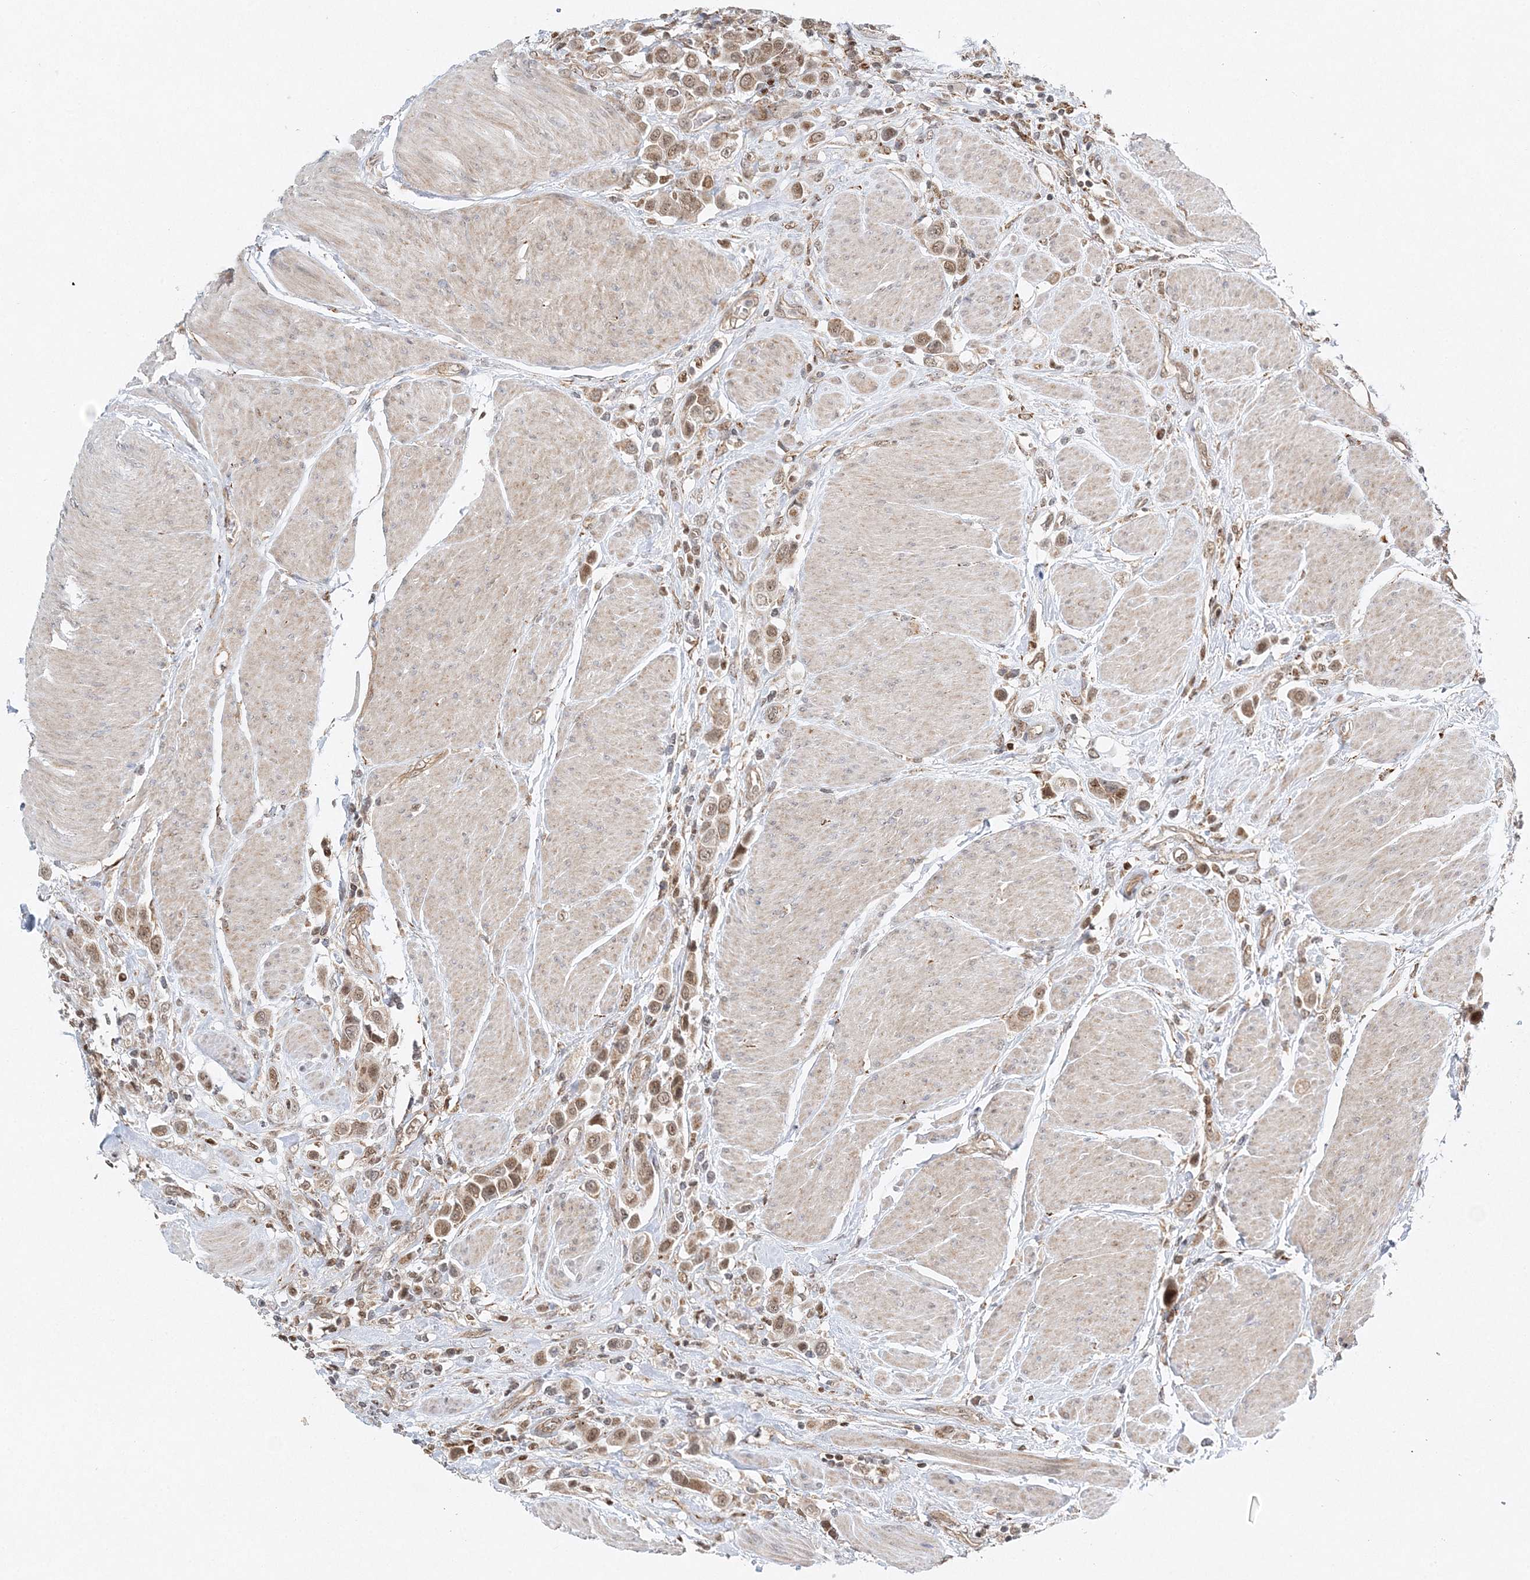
{"staining": {"intensity": "moderate", "quantity": ">75%", "location": "cytoplasmic/membranous,nuclear"}, "tissue": "urothelial cancer", "cell_type": "Tumor cells", "image_type": "cancer", "snomed": [{"axis": "morphology", "description": "Urothelial carcinoma, High grade"}, {"axis": "topography", "description": "Urinary bladder"}], "caption": "Tumor cells reveal moderate cytoplasmic/membranous and nuclear expression in about >75% of cells in urothelial cancer. (DAB (3,3'-diaminobenzidine) IHC, brown staining for protein, blue staining for nuclei).", "gene": "RAB11FIP2", "patient": {"sex": "male", "age": 50}}